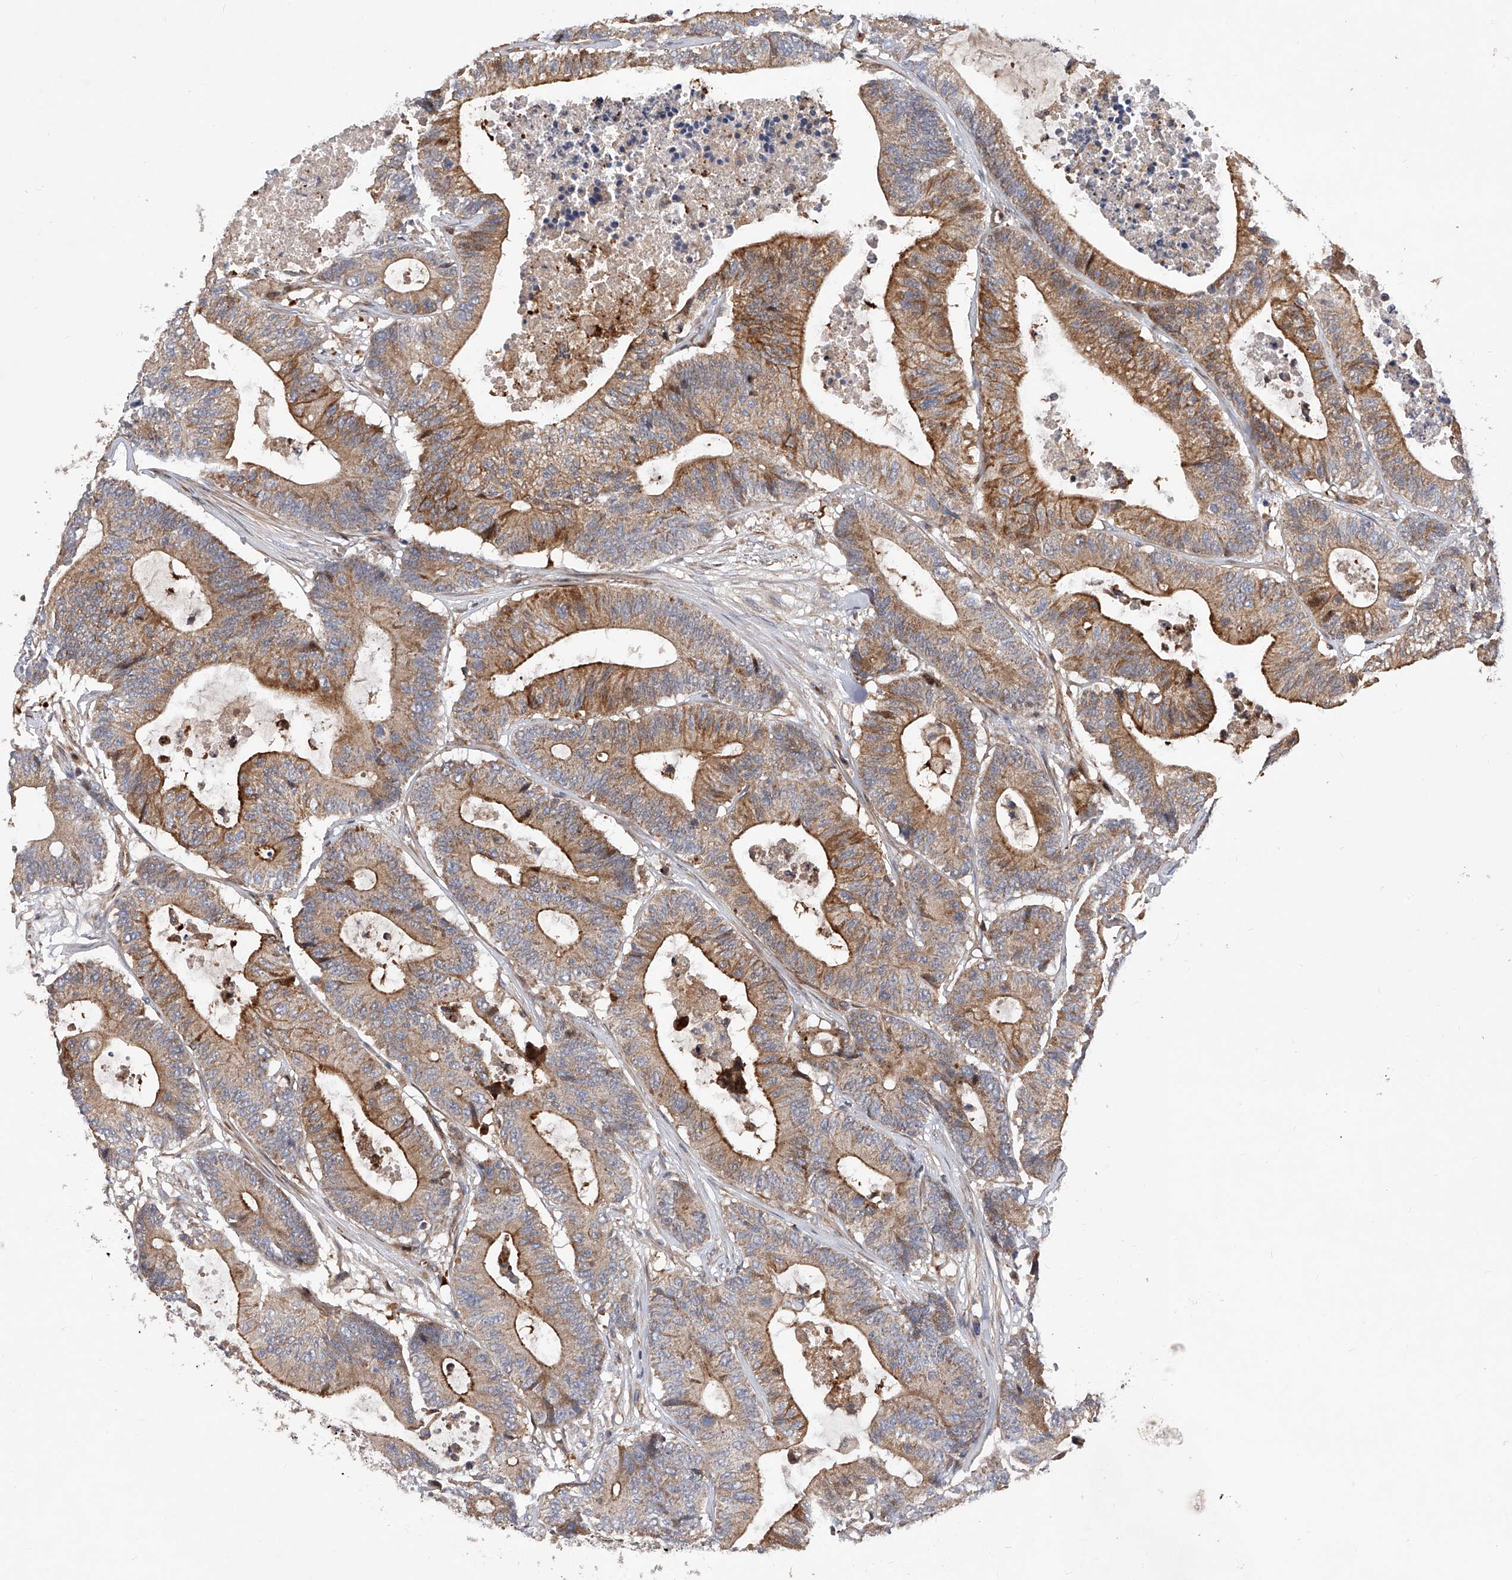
{"staining": {"intensity": "moderate", "quantity": ">75%", "location": "cytoplasmic/membranous"}, "tissue": "colorectal cancer", "cell_type": "Tumor cells", "image_type": "cancer", "snomed": [{"axis": "morphology", "description": "Adenocarcinoma, NOS"}, {"axis": "topography", "description": "Colon"}], "caption": "Tumor cells demonstrate medium levels of moderate cytoplasmic/membranous expression in about >75% of cells in human colorectal cancer.", "gene": "PDSS2", "patient": {"sex": "female", "age": 84}}